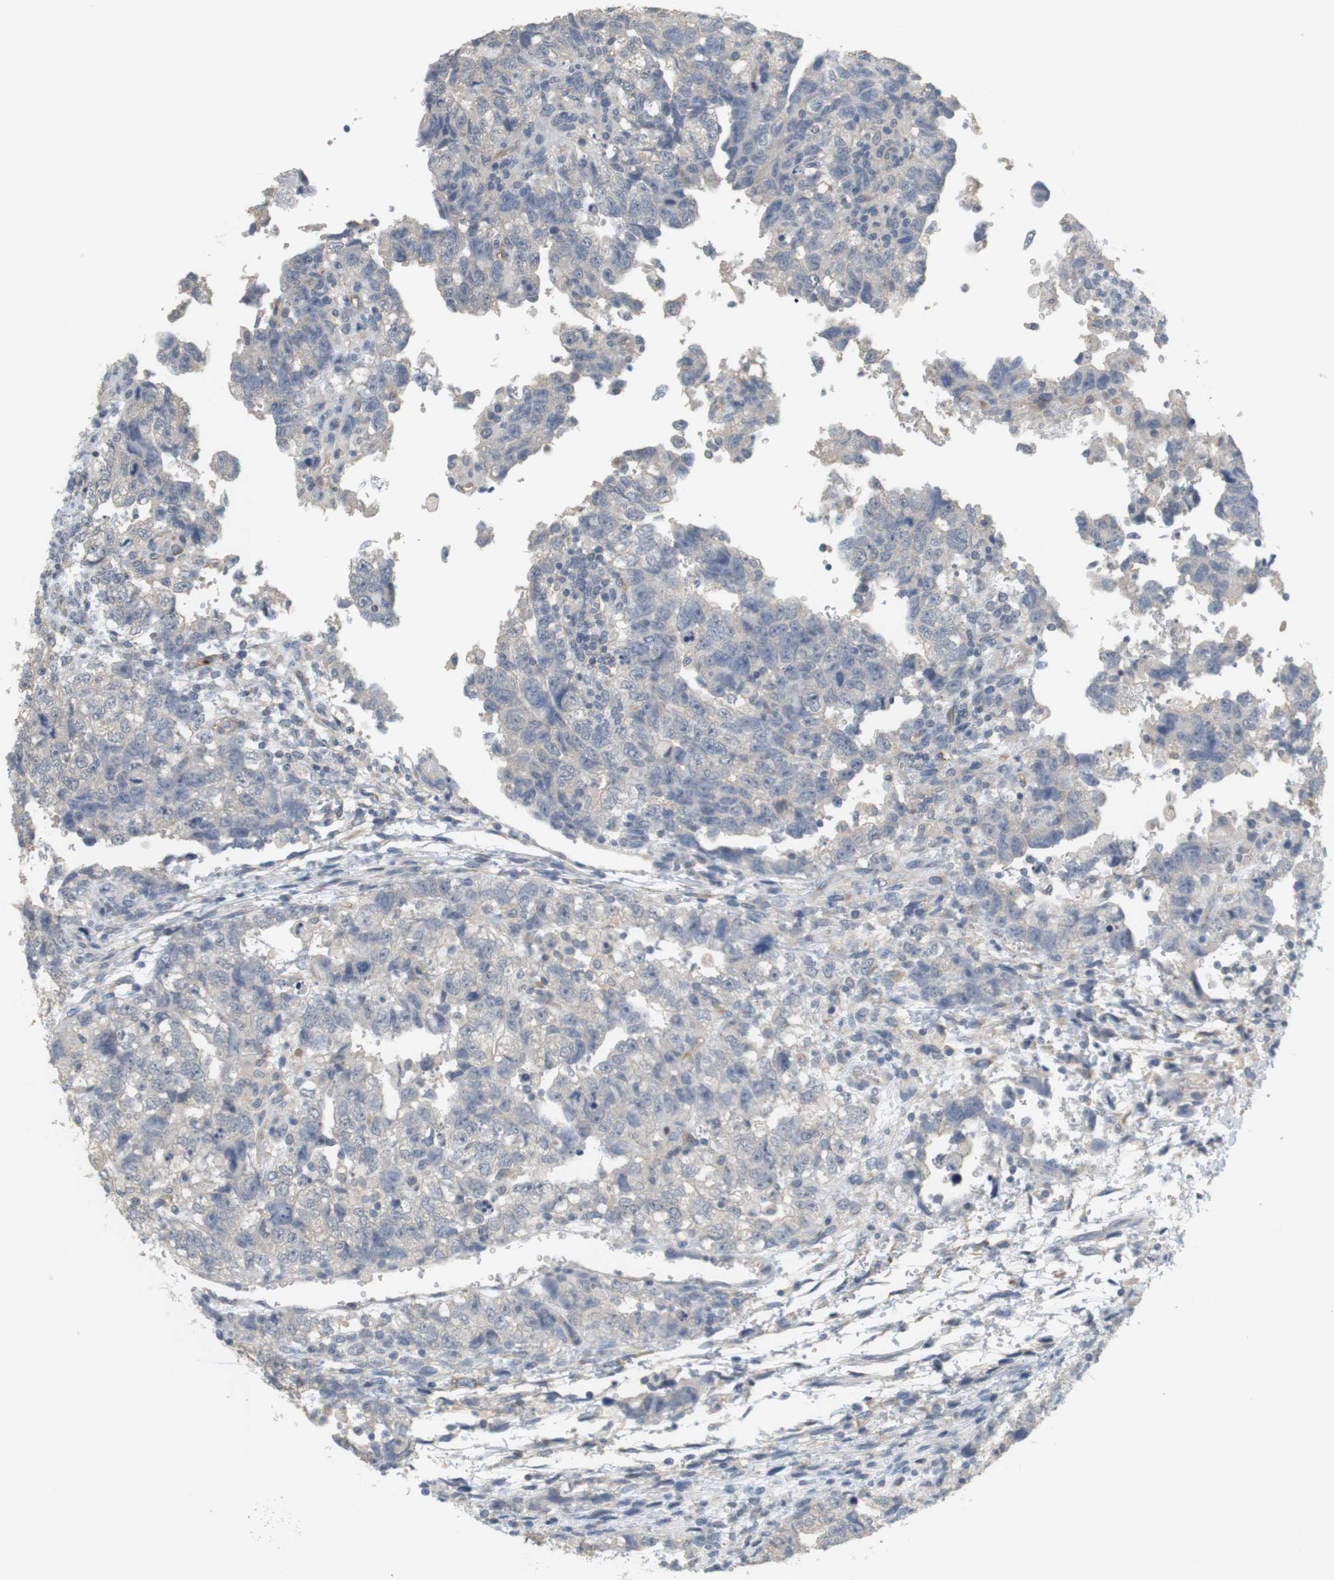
{"staining": {"intensity": "negative", "quantity": "none", "location": "none"}, "tissue": "testis cancer", "cell_type": "Tumor cells", "image_type": "cancer", "snomed": [{"axis": "morphology", "description": "Carcinoma, Embryonal, NOS"}, {"axis": "topography", "description": "Testis"}], "caption": "Human testis embryonal carcinoma stained for a protein using IHC reveals no positivity in tumor cells.", "gene": "OSR1", "patient": {"sex": "male", "age": 36}}